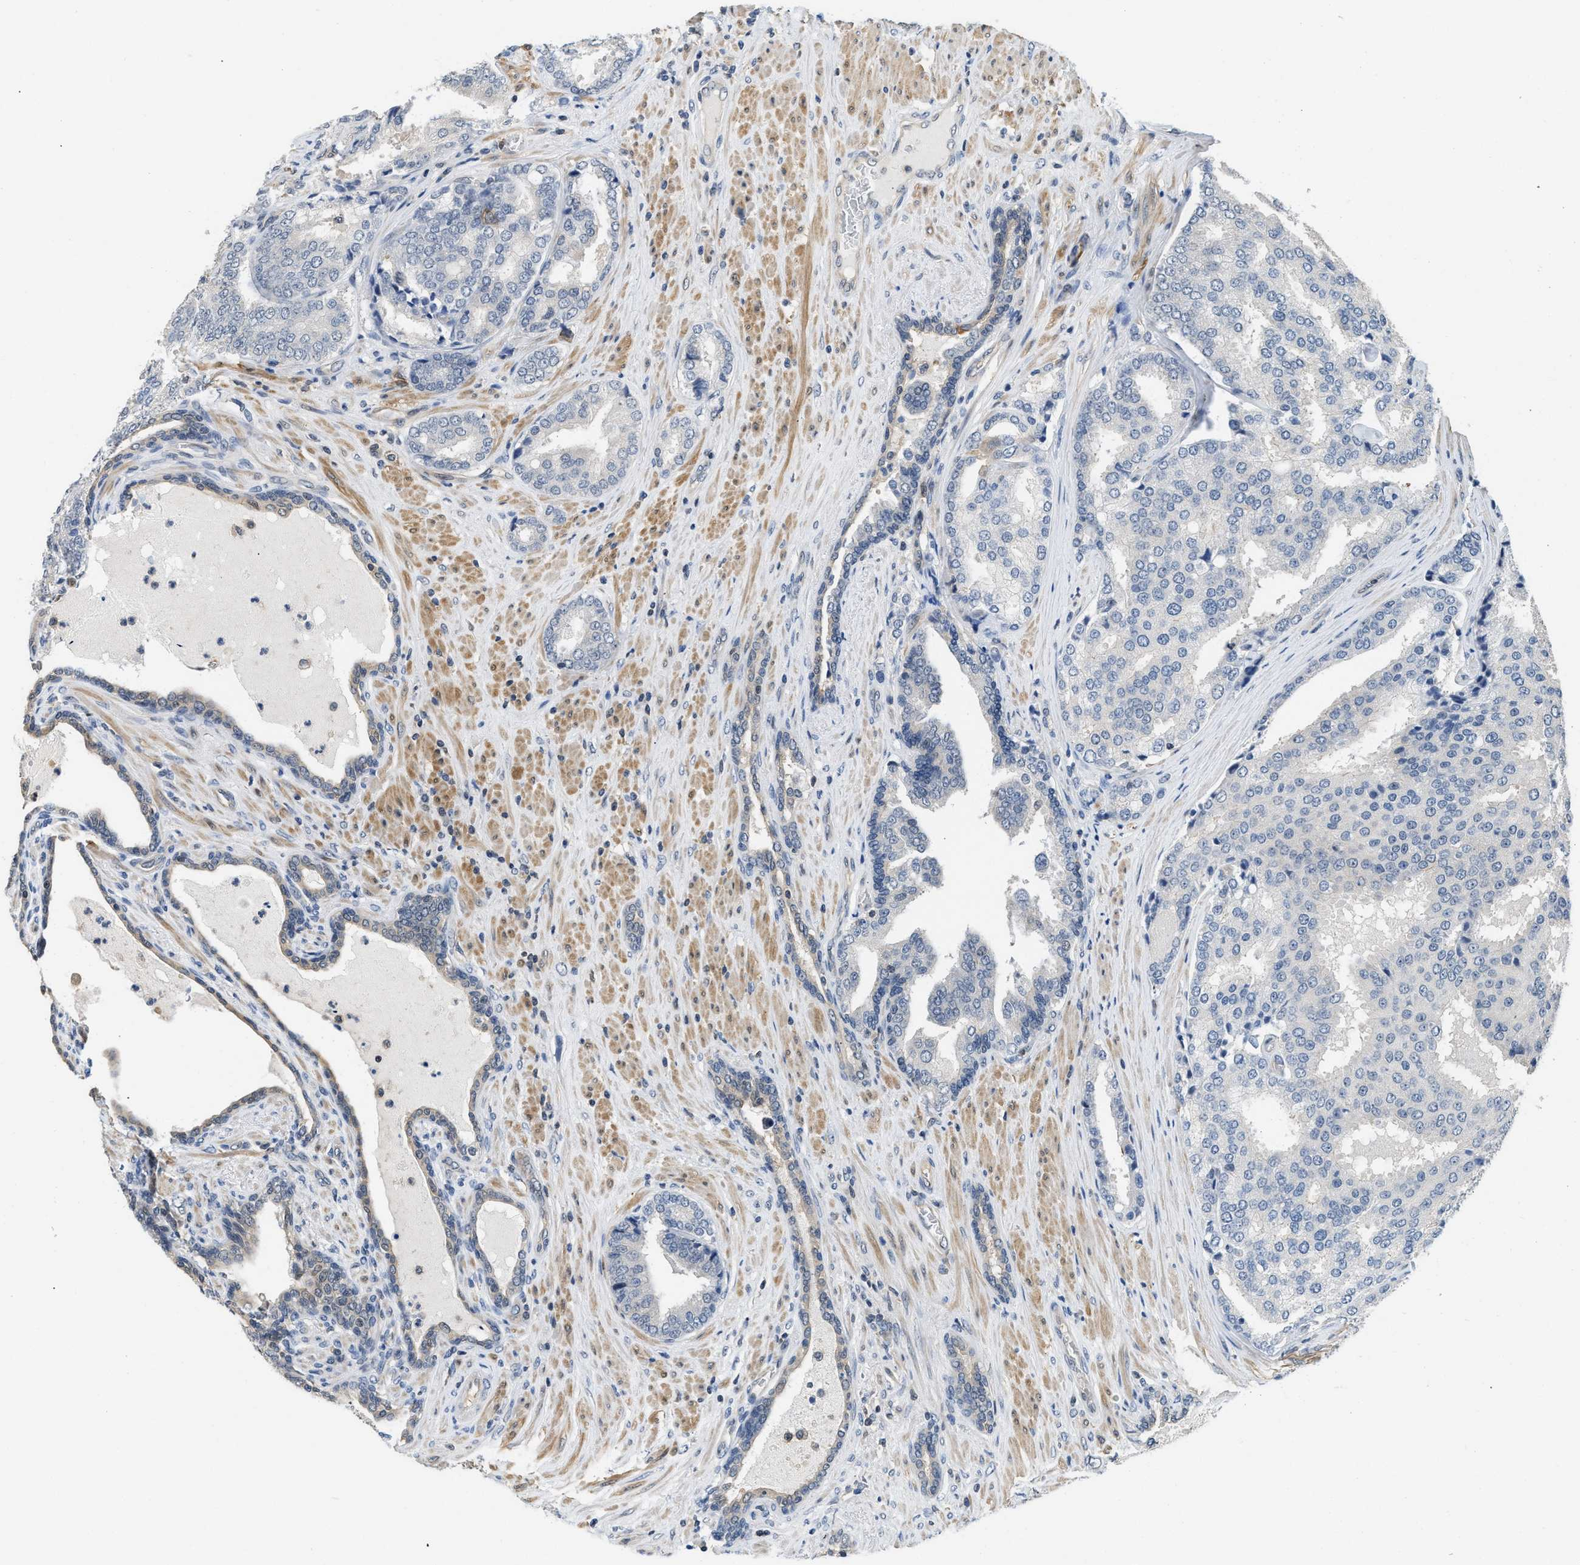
{"staining": {"intensity": "negative", "quantity": "none", "location": "none"}, "tissue": "prostate cancer", "cell_type": "Tumor cells", "image_type": "cancer", "snomed": [{"axis": "morphology", "description": "Adenocarcinoma, High grade"}, {"axis": "topography", "description": "Prostate"}], "caption": "An immunohistochemistry micrograph of prostate cancer (high-grade adenocarcinoma) is shown. There is no staining in tumor cells of prostate cancer (high-grade adenocarcinoma).", "gene": "TES", "patient": {"sex": "male", "age": 50}}